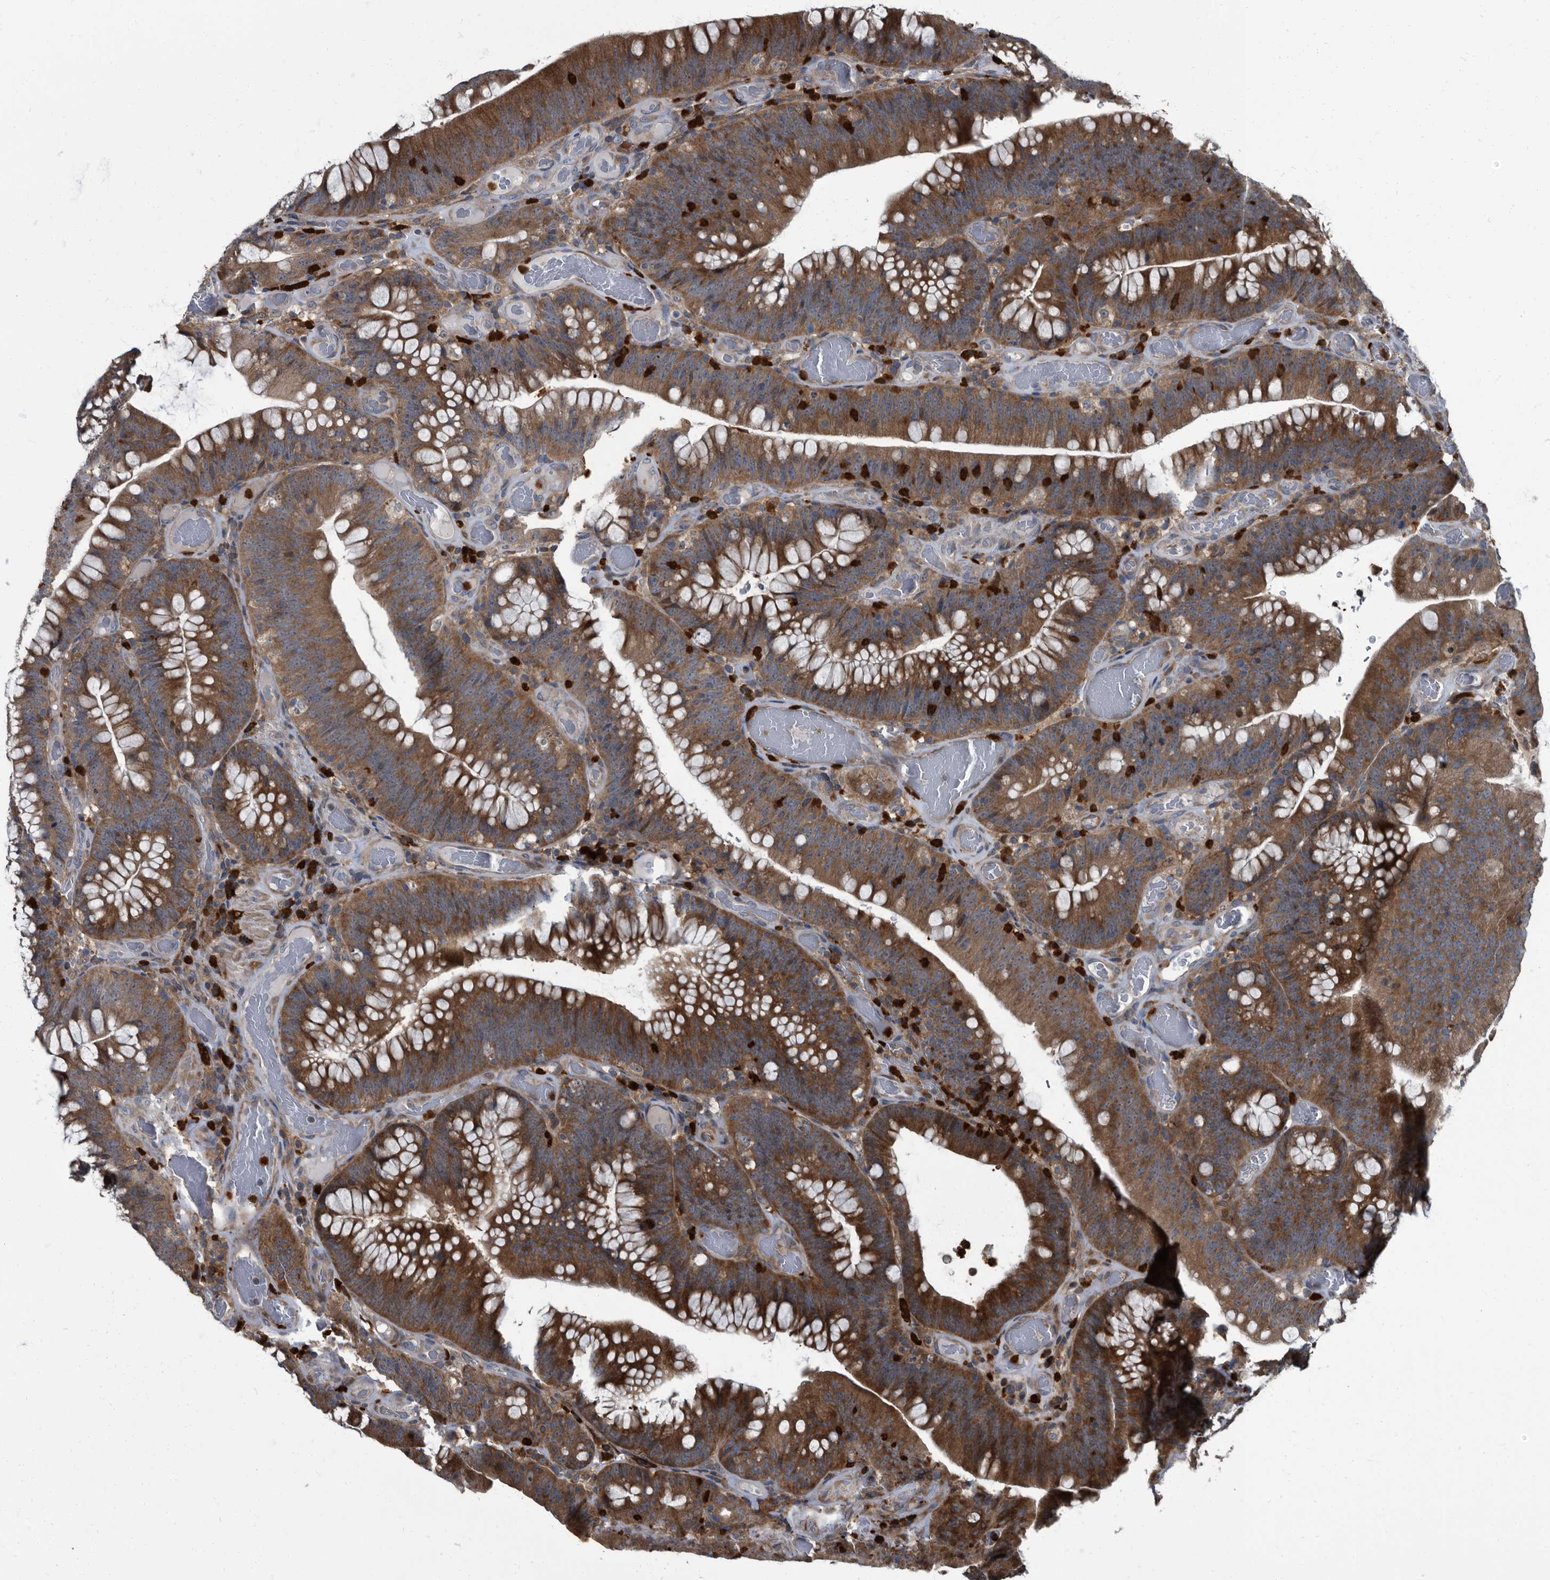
{"staining": {"intensity": "strong", "quantity": ">75%", "location": "cytoplasmic/membranous"}, "tissue": "colorectal cancer", "cell_type": "Tumor cells", "image_type": "cancer", "snomed": [{"axis": "morphology", "description": "Normal tissue, NOS"}, {"axis": "topography", "description": "Colon"}], "caption": "There is high levels of strong cytoplasmic/membranous positivity in tumor cells of colorectal cancer, as demonstrated by immunohistochemical staining (brown color).", "gene": "CDV3", "patient": {"sex": "female", "age": 82}}